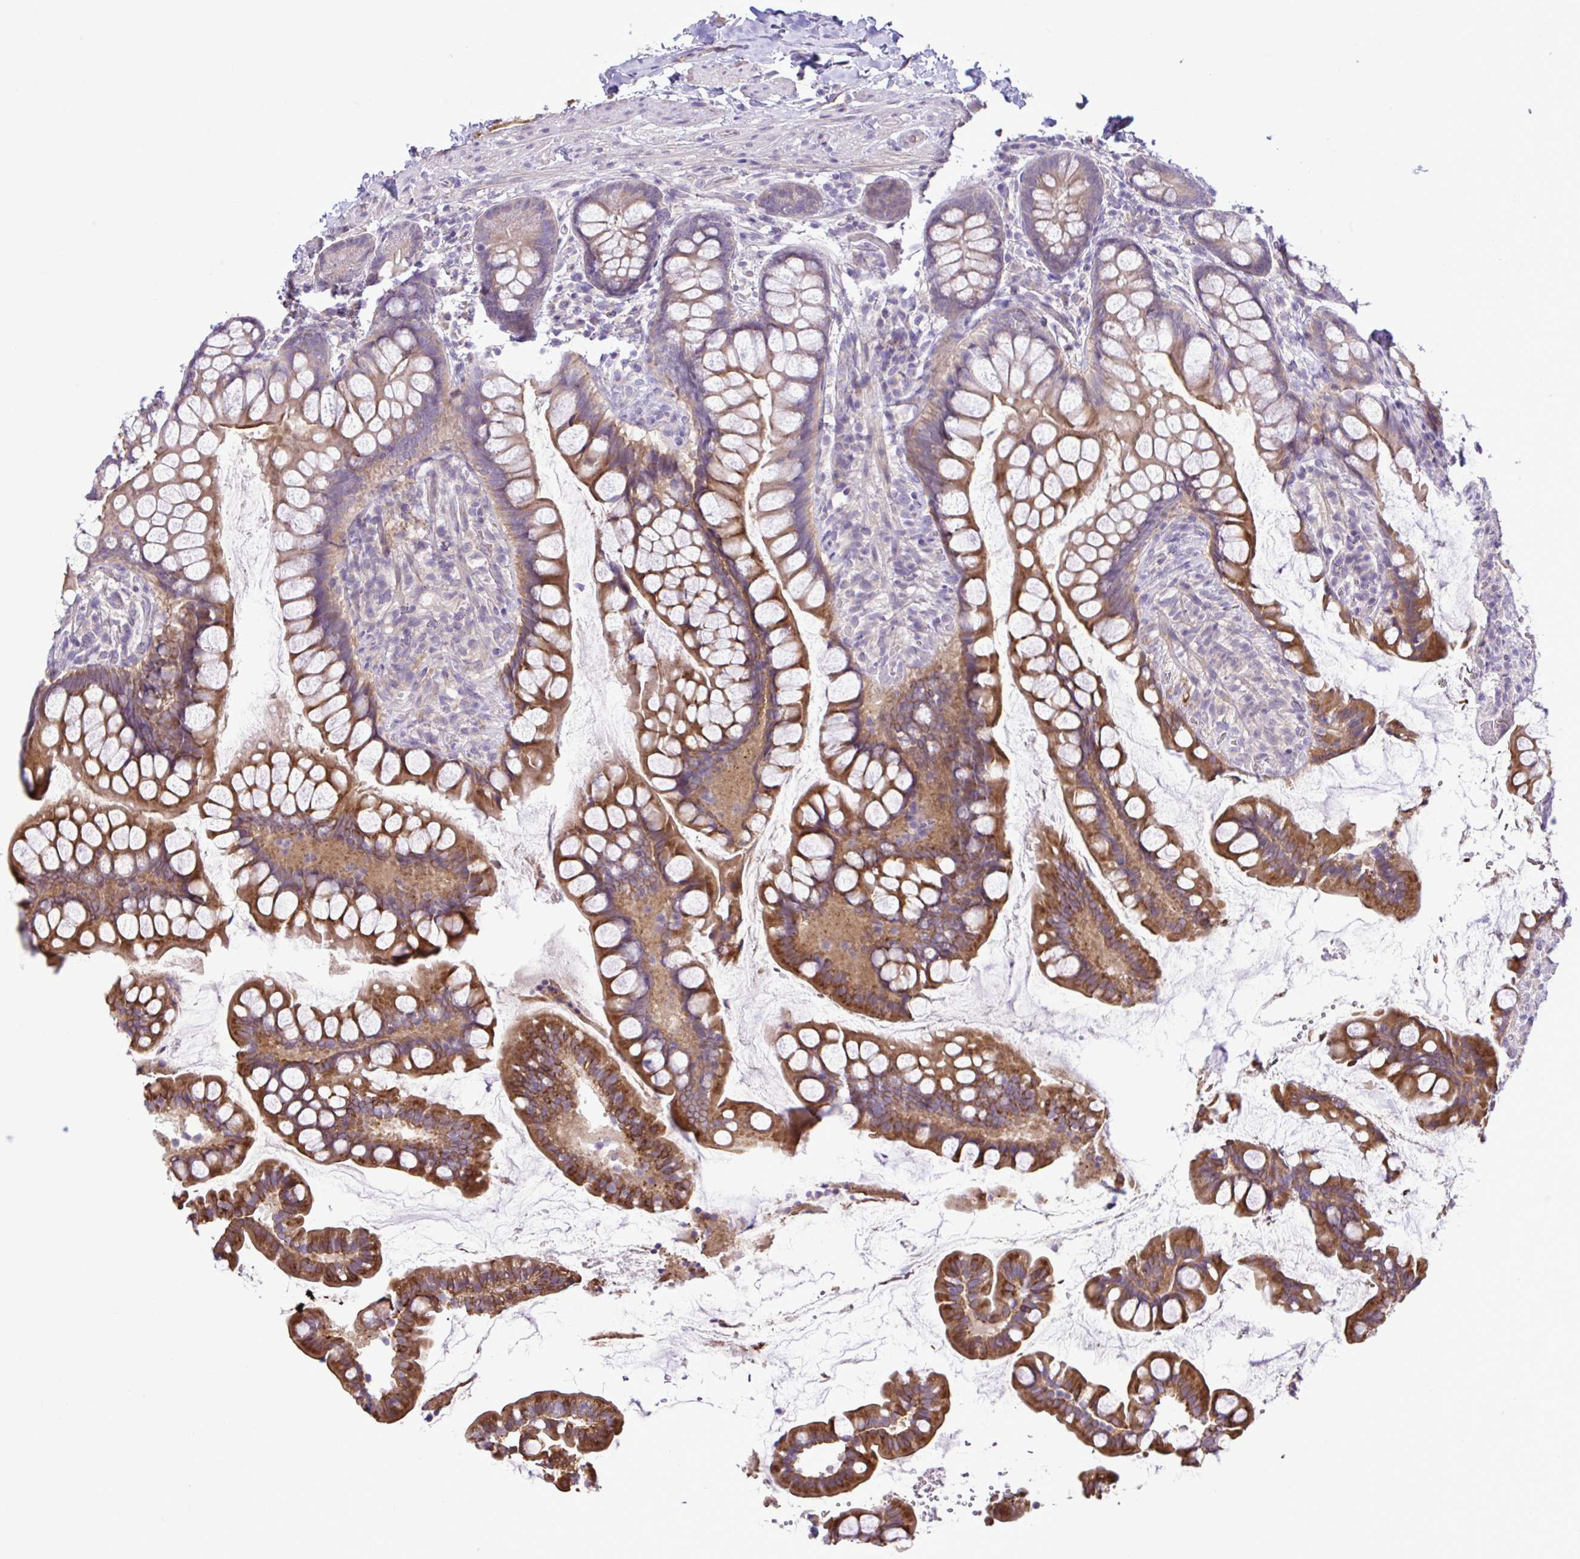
{"staining": {"intensity": "strong", "quantity": "25%-75%", "location": "cytoplasmic/membranous"}, "tissue": "small intestine", "cell_type": "Glandular cells", "image_type": "normal", "snomed": [{"axis": "morphology", "description": "Normal tissue, NOS"}, {"axis": "topography", "description": "Small intestine"}], "caption": "High-magnification brightfield microscopy of benign small intestine stained with DAB (brown) and counterstained with hematoxylin (blue). glandular cells exhibit strong cytoplasmic/membranous positivity is identified in approximately25%-75% of cells.", "gene": "SYNPO2L", "patient": {"sex": "male", "age": 70}}